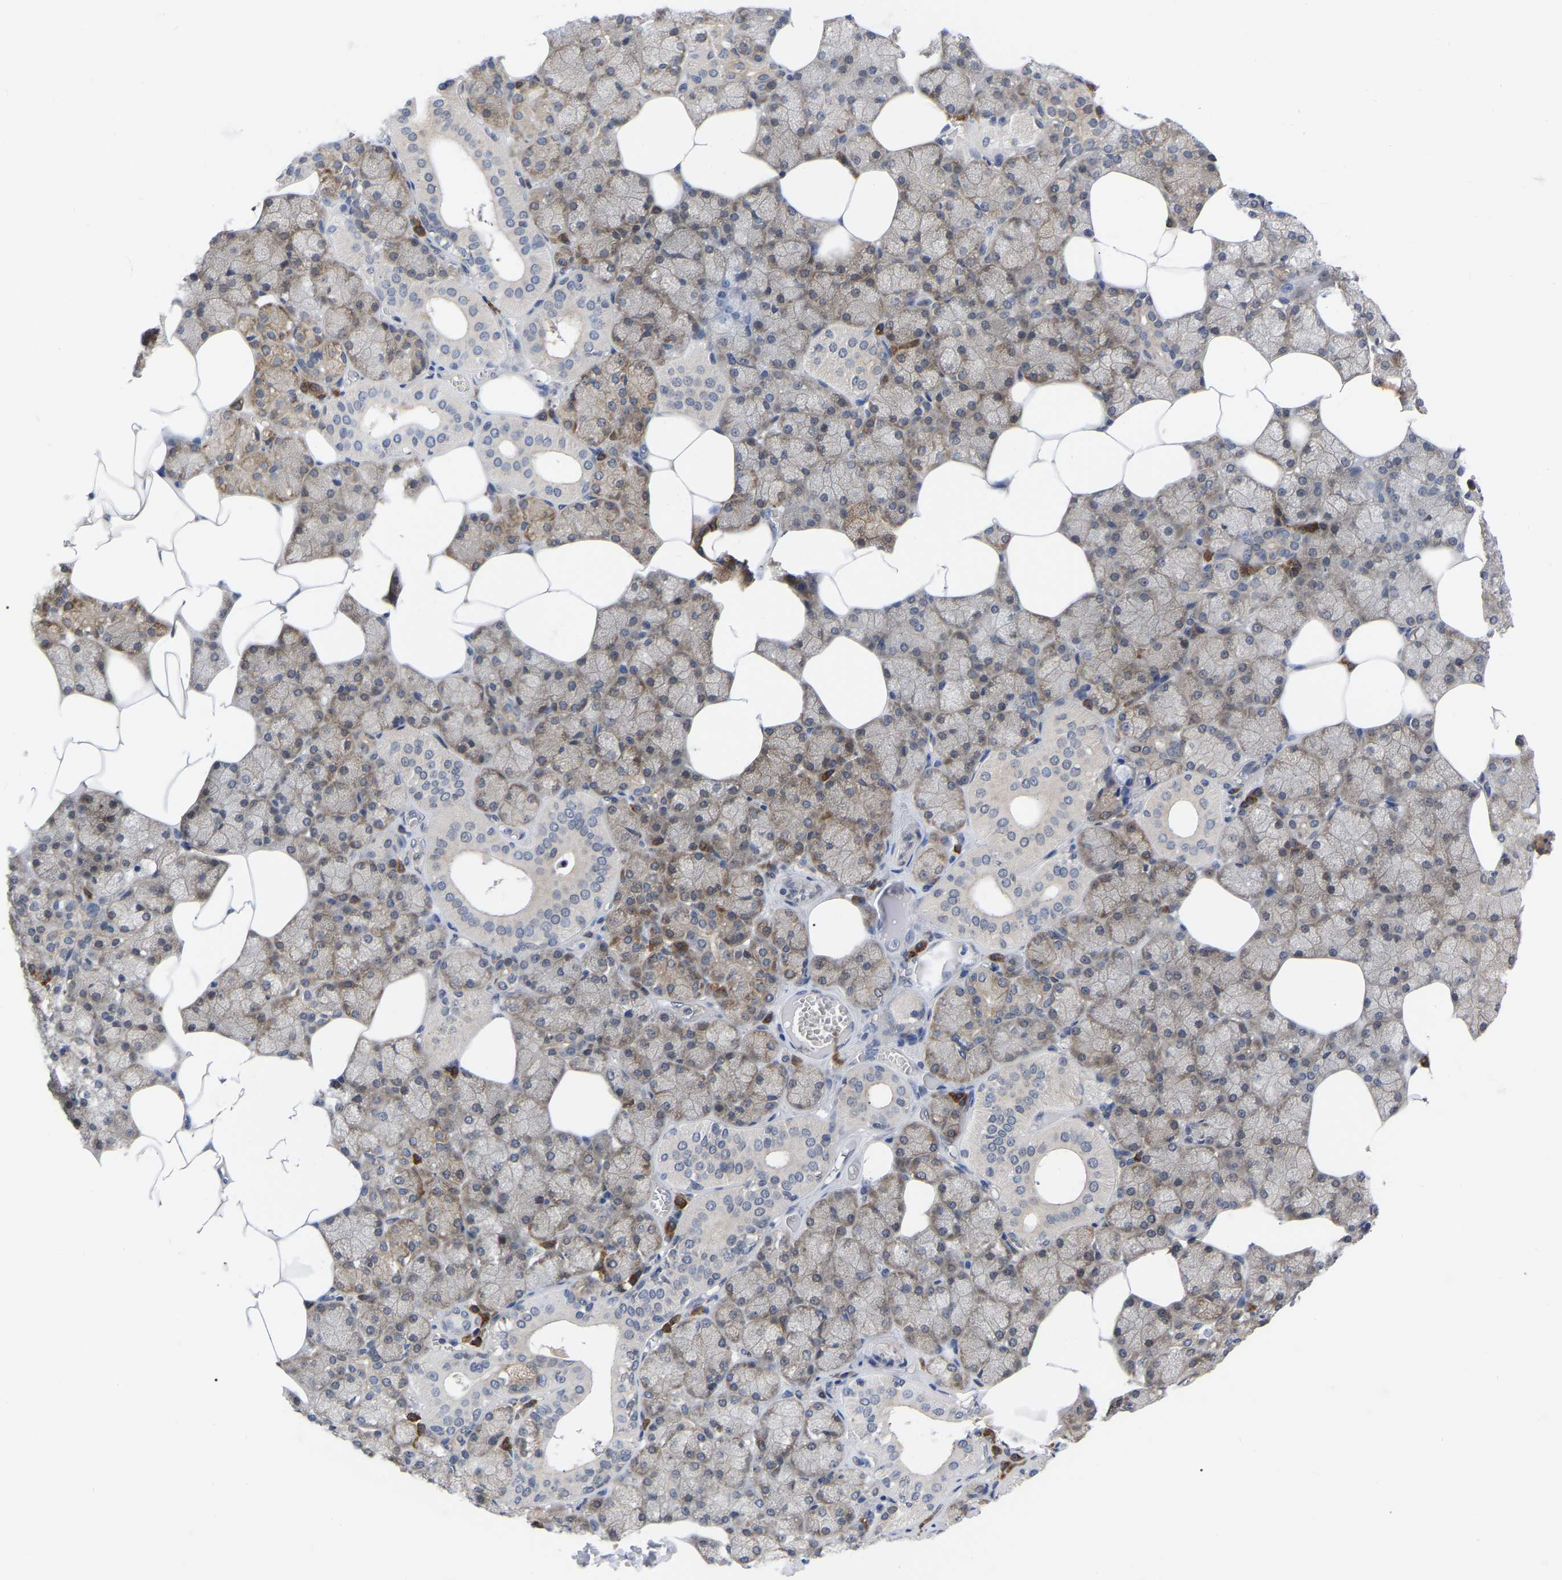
{"staining": {"intensity": "moderate", "quantity": "25%-75%", "location": "cytoplasmic/membranous"}, "tissue": "salivary gland", "cell_type": "Glandular cells", "image_type": "normal", "snomed": [{"axis": "morphology", "description": "Normal tissue, NOS"}, {"axis": "topography", "description": "Salivary gland"}], "caption": "This image demonstrates IHC staining of normal human salivary gland, with medium moderate cytoplasmic/membranous staining in about 25%-75% of glandular cells.", "gene": "UBE4B", "patient": {"sex": "male", "age": 62}}